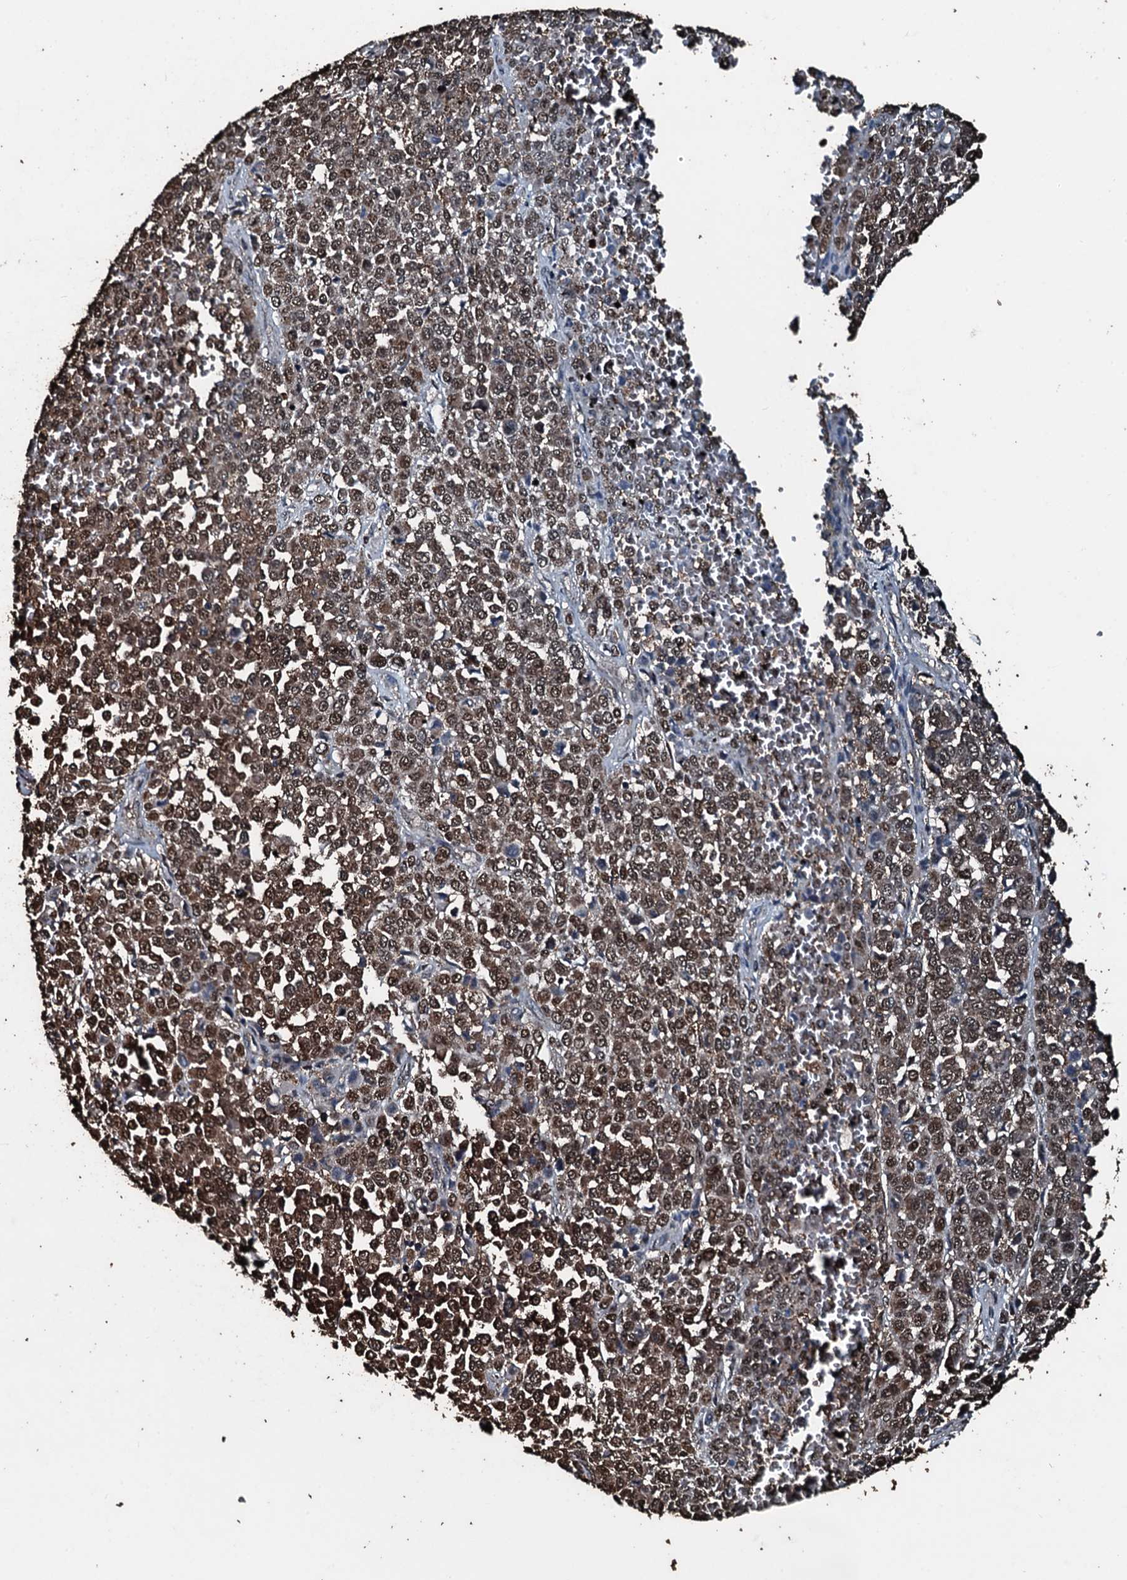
{"staining": {"intensity": "moderate", "quantity": ">75%", "location": "cytoplasmic/membranous,nuclear"}, "tissue": "melanoma", "cell_type": "Tumor cells", "image_type": "cancer", "snomed": [{"axis": "morphology", "description": "Malignant melanoma, Metastatic site"}, {"axis": "topography", "description": "Pancreas"}], "caption": "Melanoma stained for a protein (brown) demonstrates moderate cytoplasmic/membranous and nuclear positive expression in about >75% of tumor cells.", "gene": "FAAP24", "patient": {"sex": "female", "age": 30}}